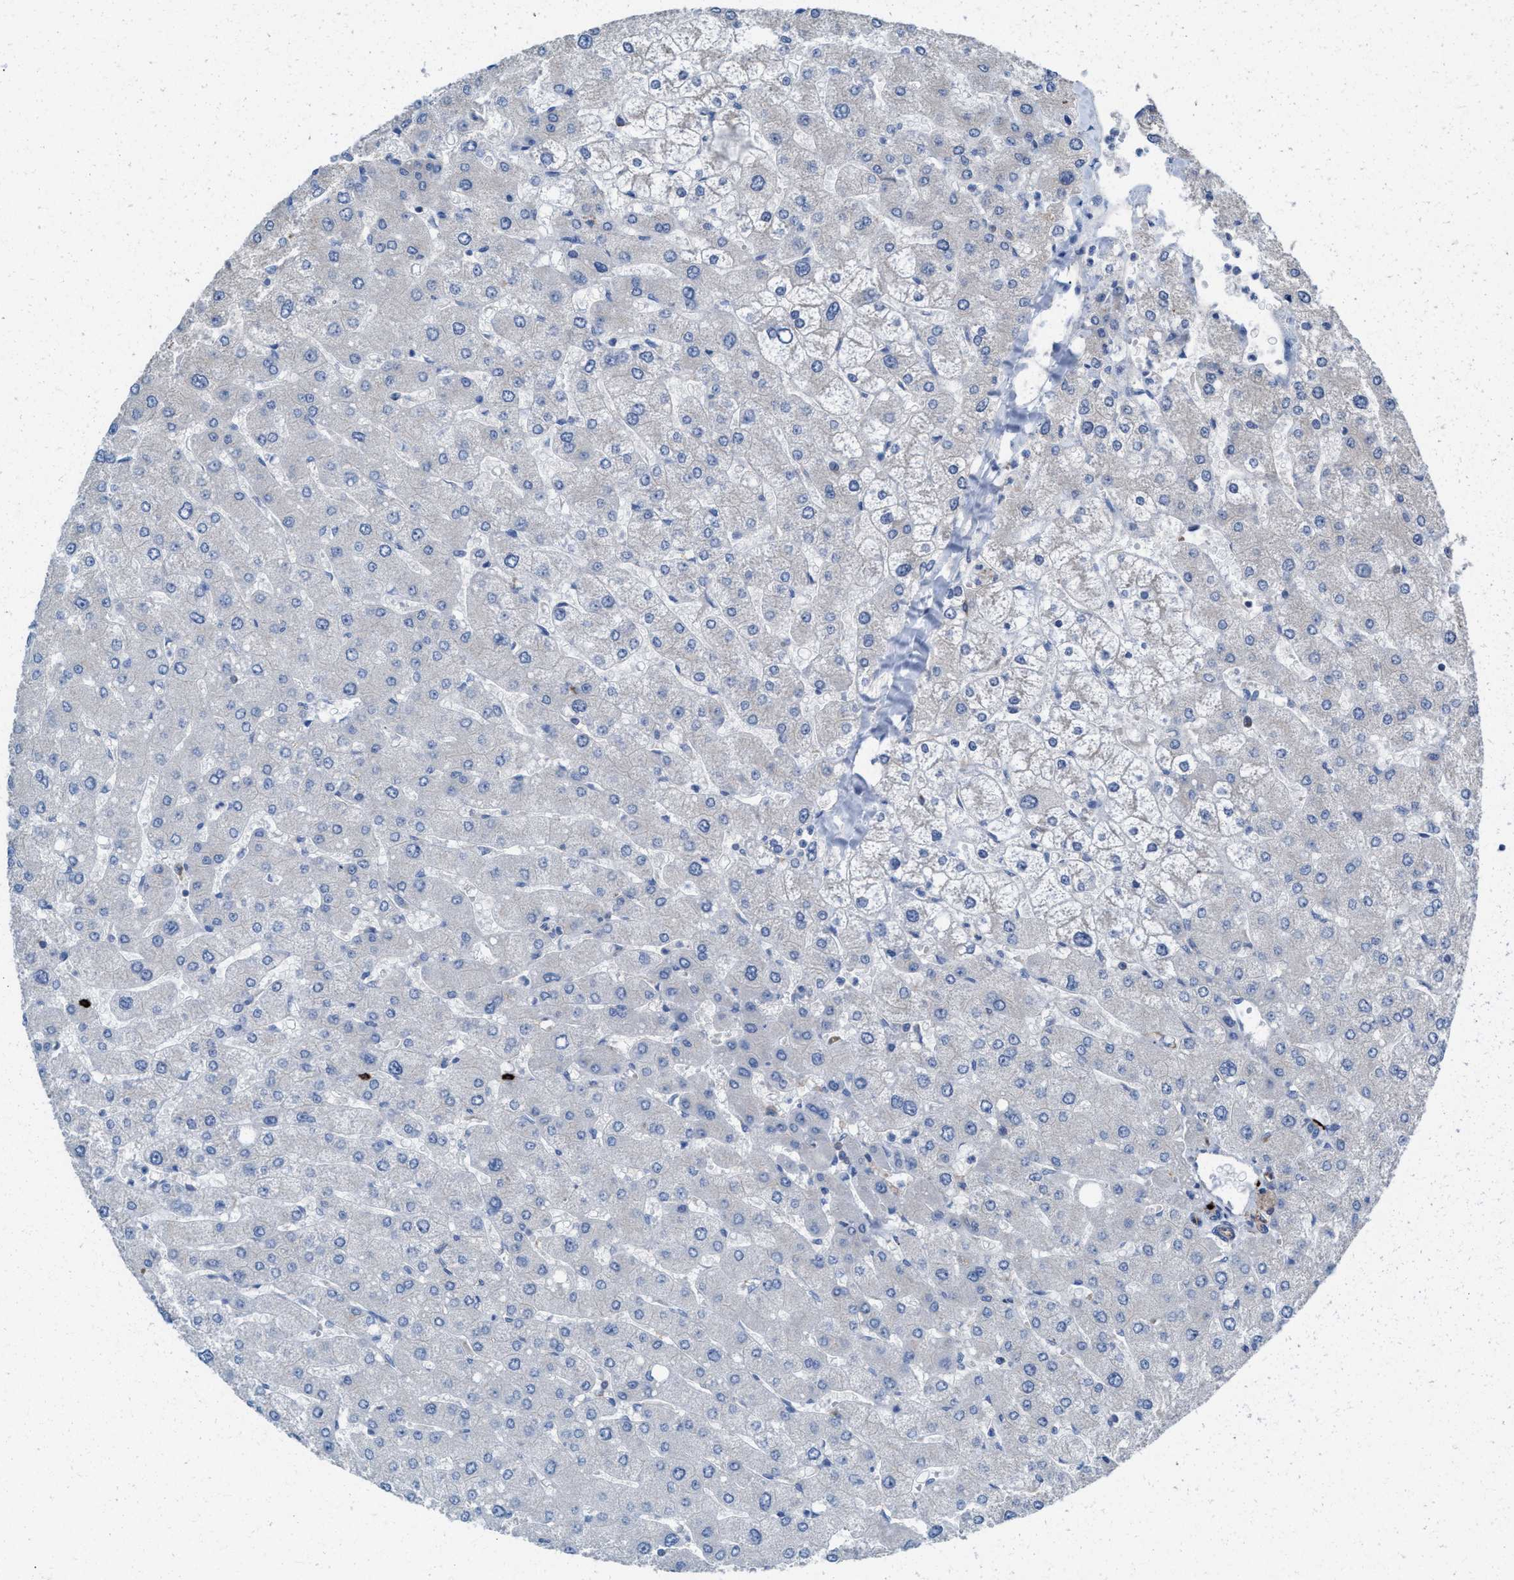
{"staining": {"intensity": "negative", "quantity": "none", "location": "none"}, "tissue": "liver", "cell_type": "Cholangiocytes", "image_type": "normal", "snomed": [{"axis": "morphology", "description": "Normal tissue, NOS"}, {"axis": "topography", "description": "Liver"}], "caption": "The IHC micrograph has no significant staining in cholangiocytes of liver. Nuclei are stained in blue.", "gene": "NYAP1", "patient": {"sex": "male", "age": 55}}